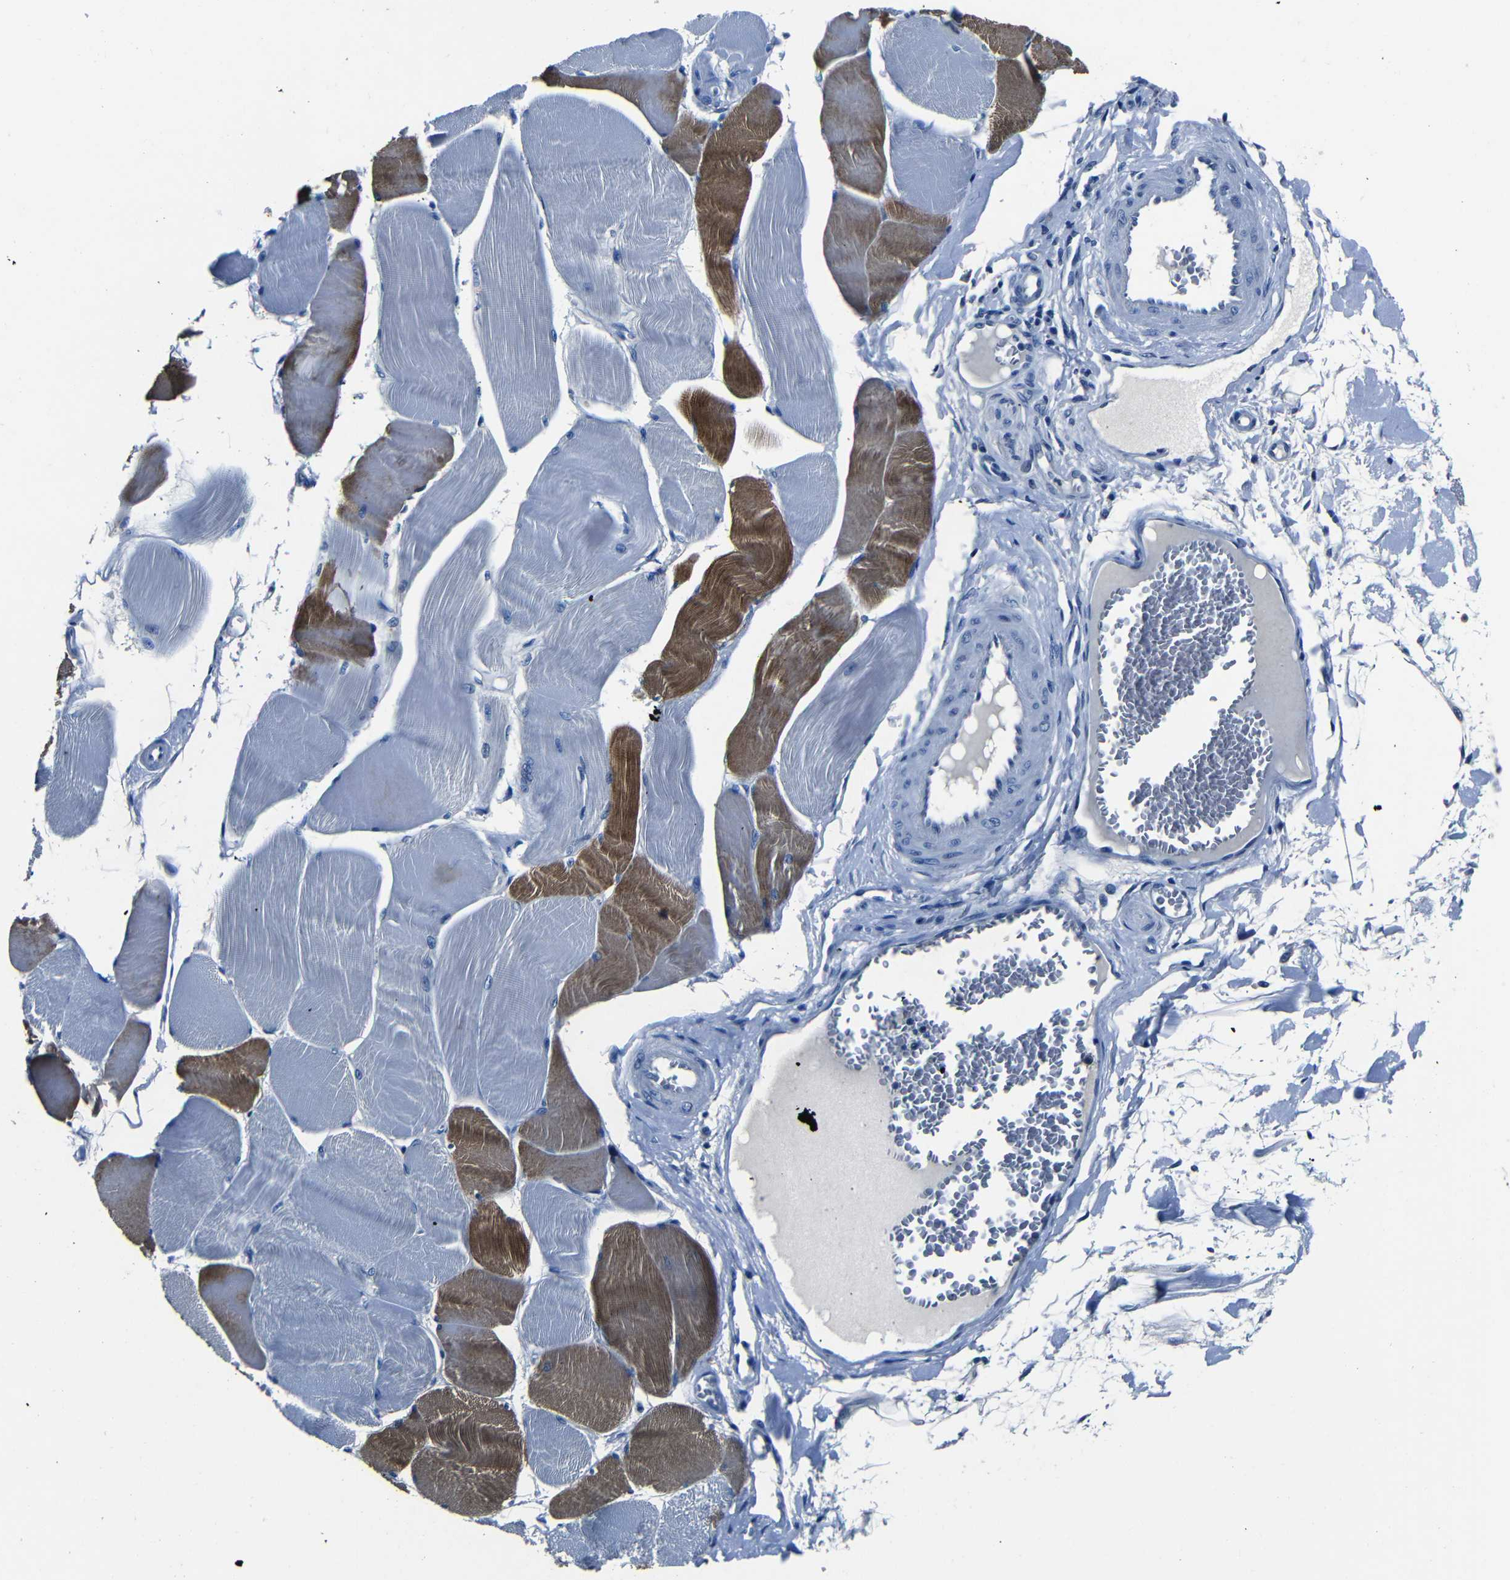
{"staining": {"intensity": "strong", "quantity": "25%-75%", "location": "cytoplasmic/membranous"}, "tissue": "skeletal muscle", "cell_type": "Myocytes", "image_type": "normal", "snomed": [{"axis": "morphology", "description": "Normal tissue, NOS"}, {"axis": "morphology", "description": "Squamous cell carcinoma, NOS"}, {"axis": "topography", "description": "Skeletal muscle"}], "caption": "IHC (DAB) staining of normal human skeletal muscle reveals strong cytoplasmic/membranous protein expression in about 25%-75% of myocytes. (Stains: DAB in brown, nuclei in blue, Microscopy: brightfield microscopy at high magnification).", "gene": "NCMAP", "patient": {"sex": "male", "age": 51}}